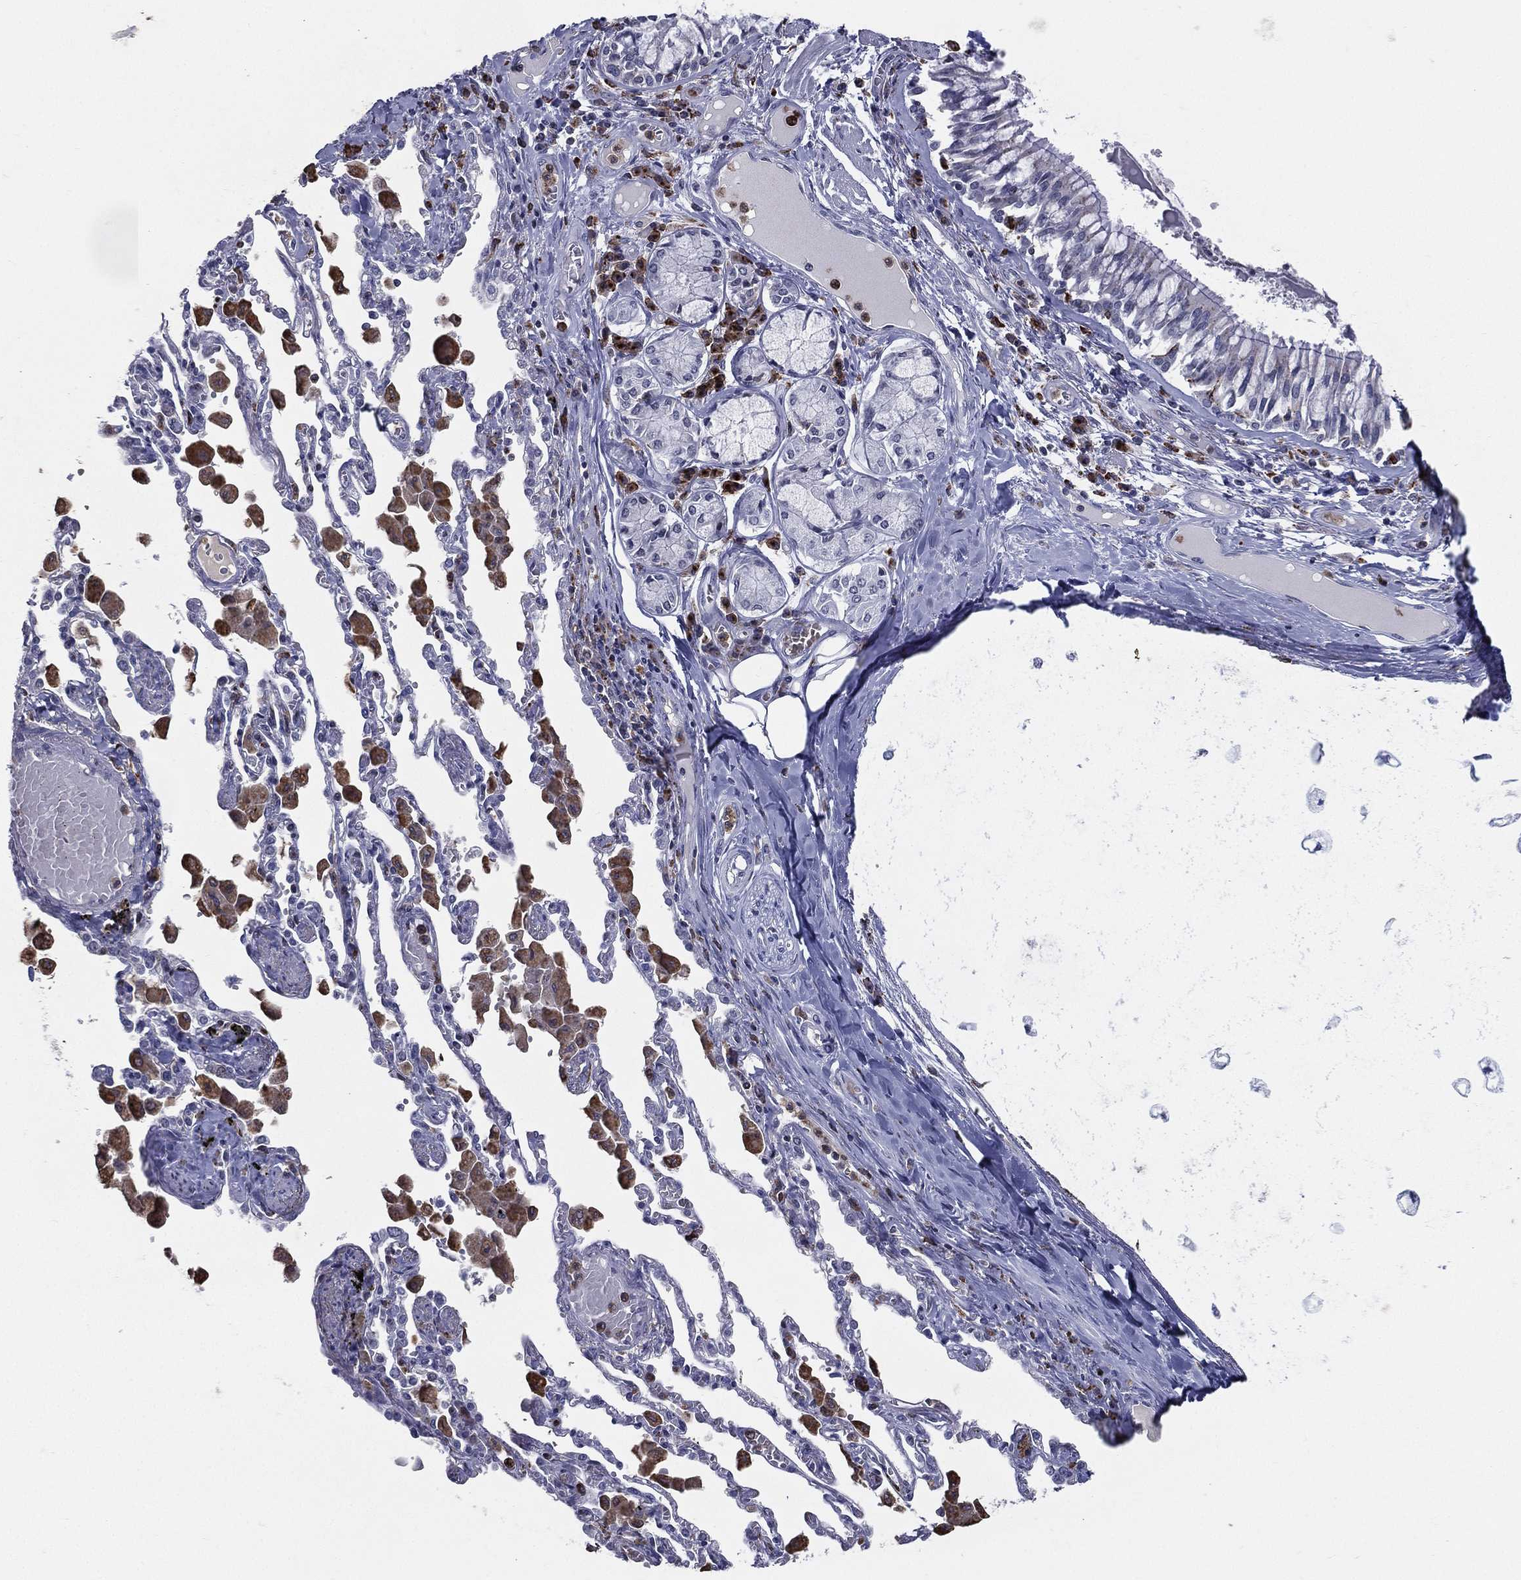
{"staining": {"intensity": "moderate", "quantity": "<25%", "location": "cytoplasmic/membranous"}, "tissue": "bronchus", "cell_type": "Respiratory epithelial cells", "image_type": "normal", "snomed": [{"axis": "morphology", "description": "Normal tissue, NOS"}, {"axis": "morphology", "description": "Squamous cell carcinoma, NOS"}, {"axis": "topography", "description": "Cartilage tissue"}, {"axis": "topography", "description": "Bronchus"}, {"axis": "topography", "description": "Lung"}], "caption": "IHC histopathology image of benign human bronchus stained for a protein (brown), which demonstrates low levels of moderate cytoplasmic/membranous staining in about <25% of respiratory epithelial cells.", "gene": "EVI2B", "patient": {"sex": "female", "age": 49}}